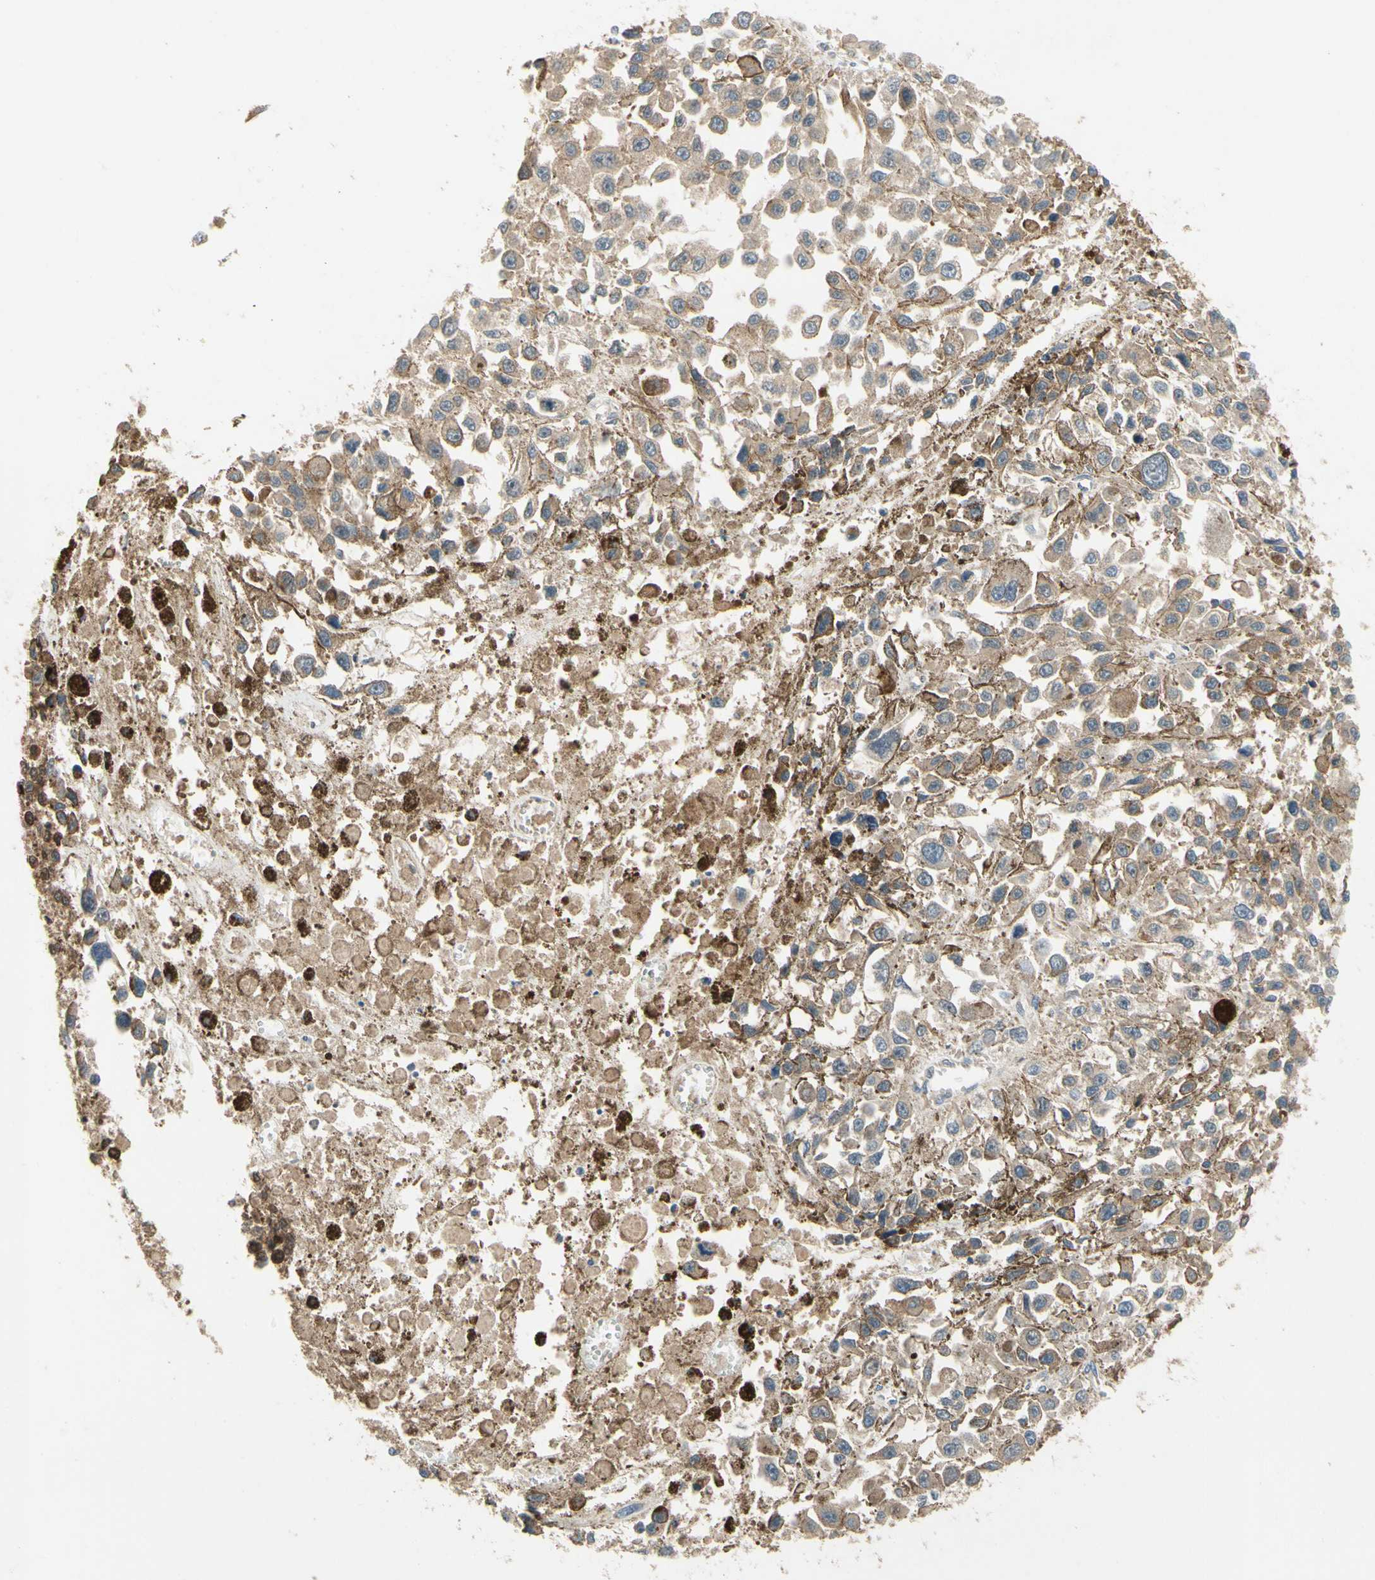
{"staining": {"intensity": "weak", "quantity": ">75%", "location": "cytoplasmic/membranous"}, "tissue": "melanoma", "cell_type": "Tumor cells", "image_type": "cancer", "snomed": [{"axis": "morphology", "description": "Malignant melanoma, Metastatic site"}, {"axis": "topography", "description": "Lymph node"}], "caption": "Immunohistochemical staining of malignant melanoma (metastatic site) displays low levels of weak cytoplasmic/membranous staining in about >75% of tumor cells. Nuclei are stained in blue.", "gene": "TDRP", "patient": {"sex": "male", "age": 59}}